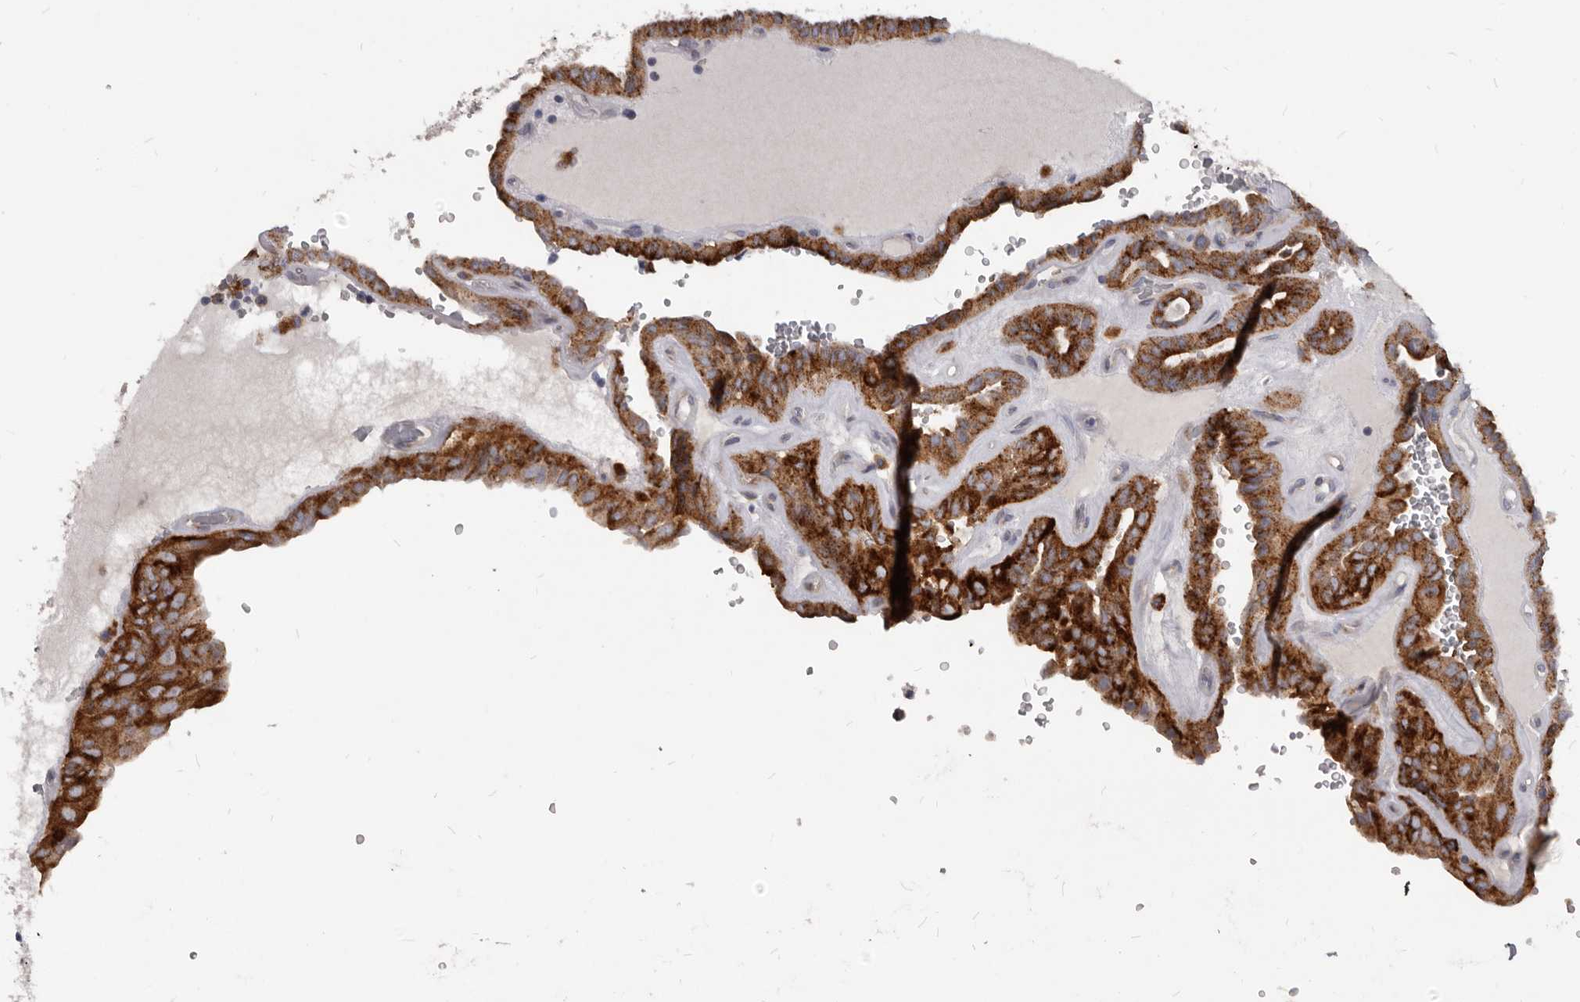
{"staining": {"intensity": "strong", "quantity": ">75%", "location": "cytoplasmic/membranous"}, "tissue": "thyroid cancer", "cell_type": "Tumor cells", "image_type": "cancer", "snomed": [{"axis": "morphology", "description": "Papillary adenocarcinoma, NOS"}, {"axis": "topography", "description": "Thyroid gland"}], "caption": "Papillary adenocarcinoma (thyroid) stained for a protein exhibits strong cytoplasmic/membranous positivity in tumor cells. (Stains: DAB (3,3'-diaminobenzidine) in brown, nuclei in blue, Microscopy: brightfield microscopy at high magnification).", "gene": "PI4K2A", "patient": {"sex": "male", "age": 77}}